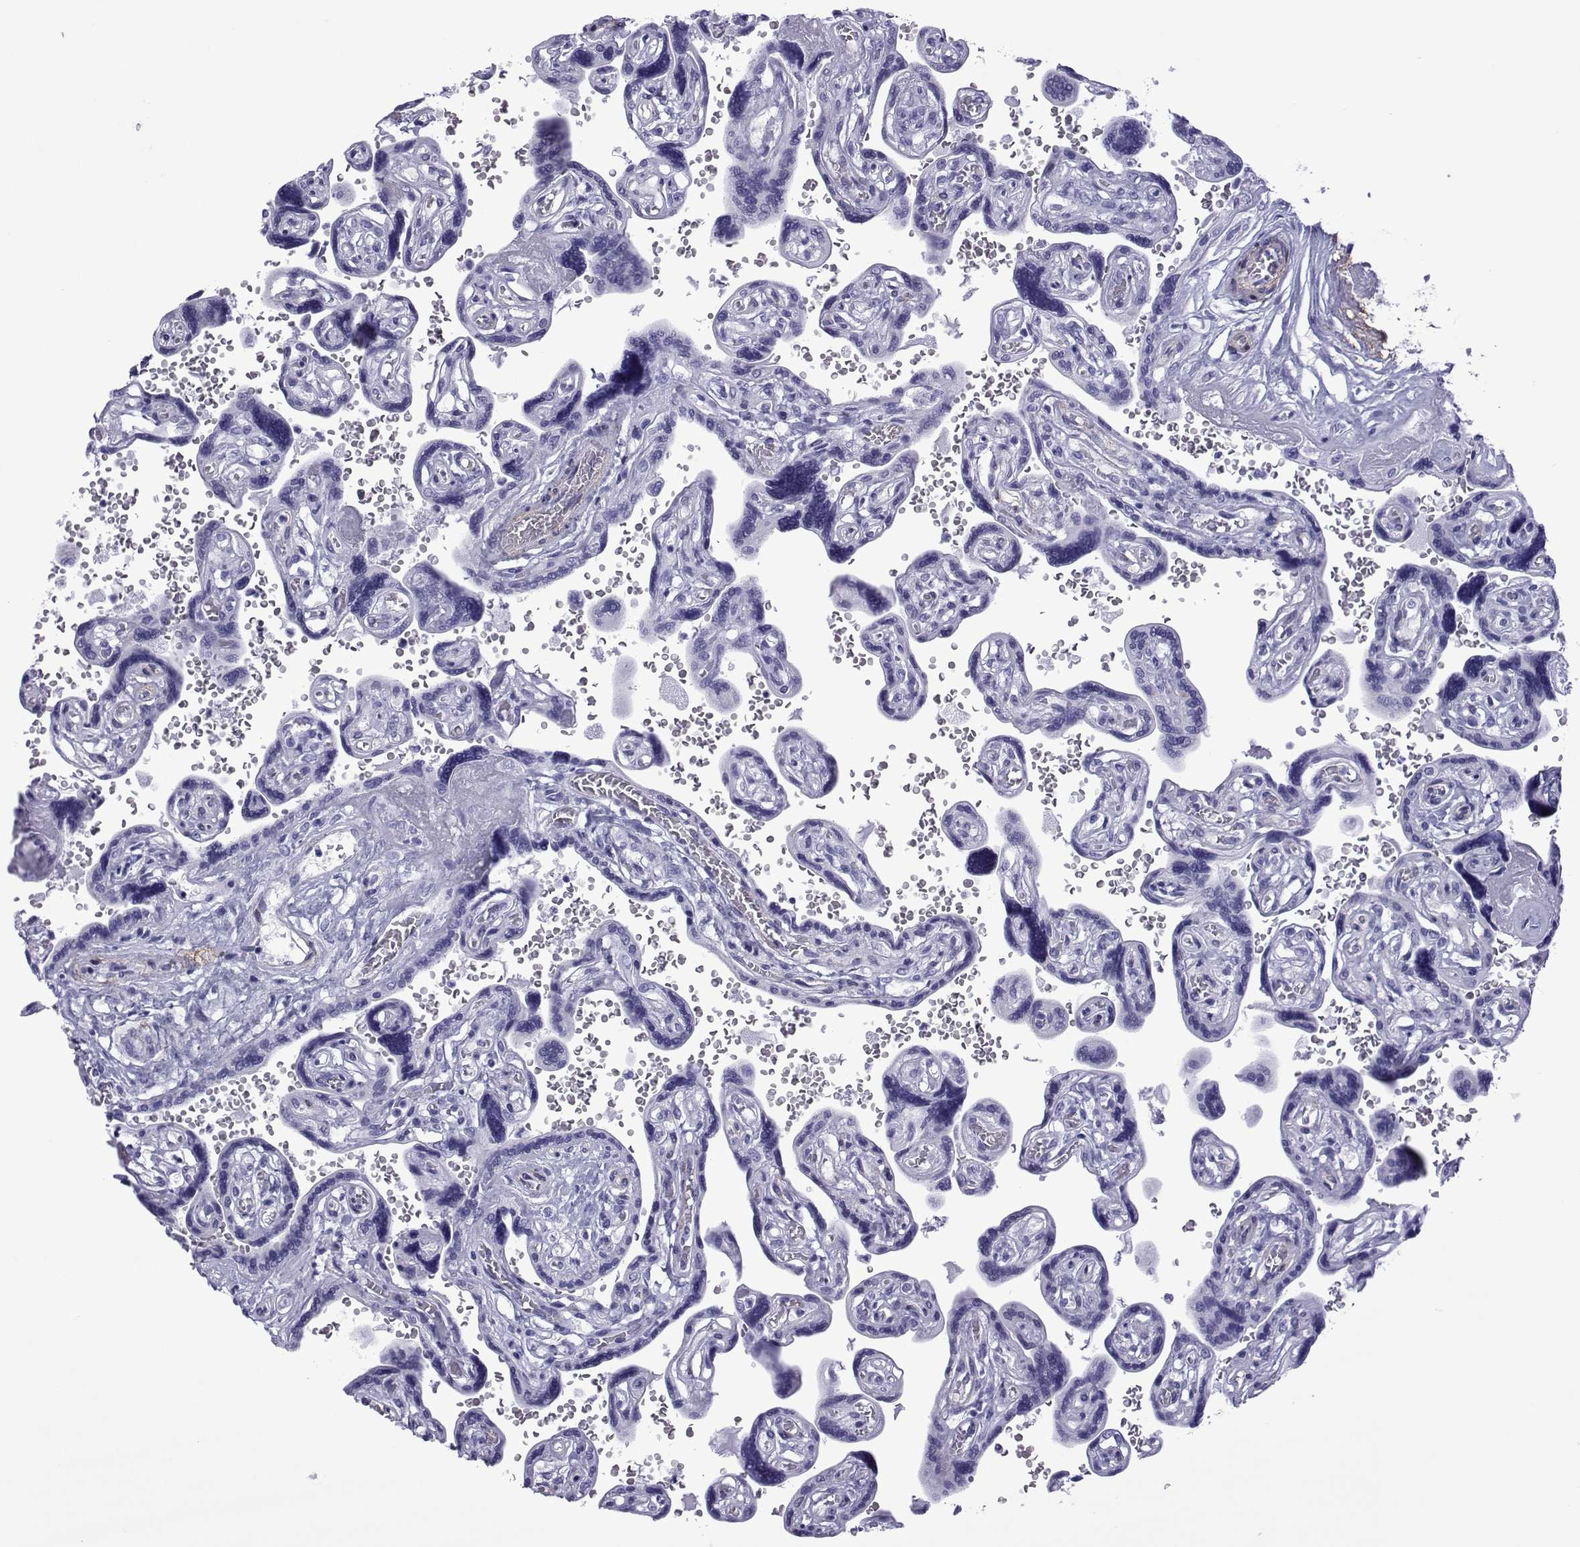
{"staining": {"intensity": "negative", "quantity": "none", "location": "none"}, "tissue": "placenta", "cell_type": "Decidual cells", "image_type": "normal", "snomed": [{"axis": "morphology", "description": "Normal tissue, NOS"}, {"axis": "topography", "description": "Placenta"}], "caption": "This micrograph is of unremarkable placenta stained with immunohistochemistry (IHC) to label a protein in brown with the nuclei are counter-stained blue. There is no expression in decidual cells.", "gene": "SPANXA1", "patient": {"sex": "female", "age": 32}}